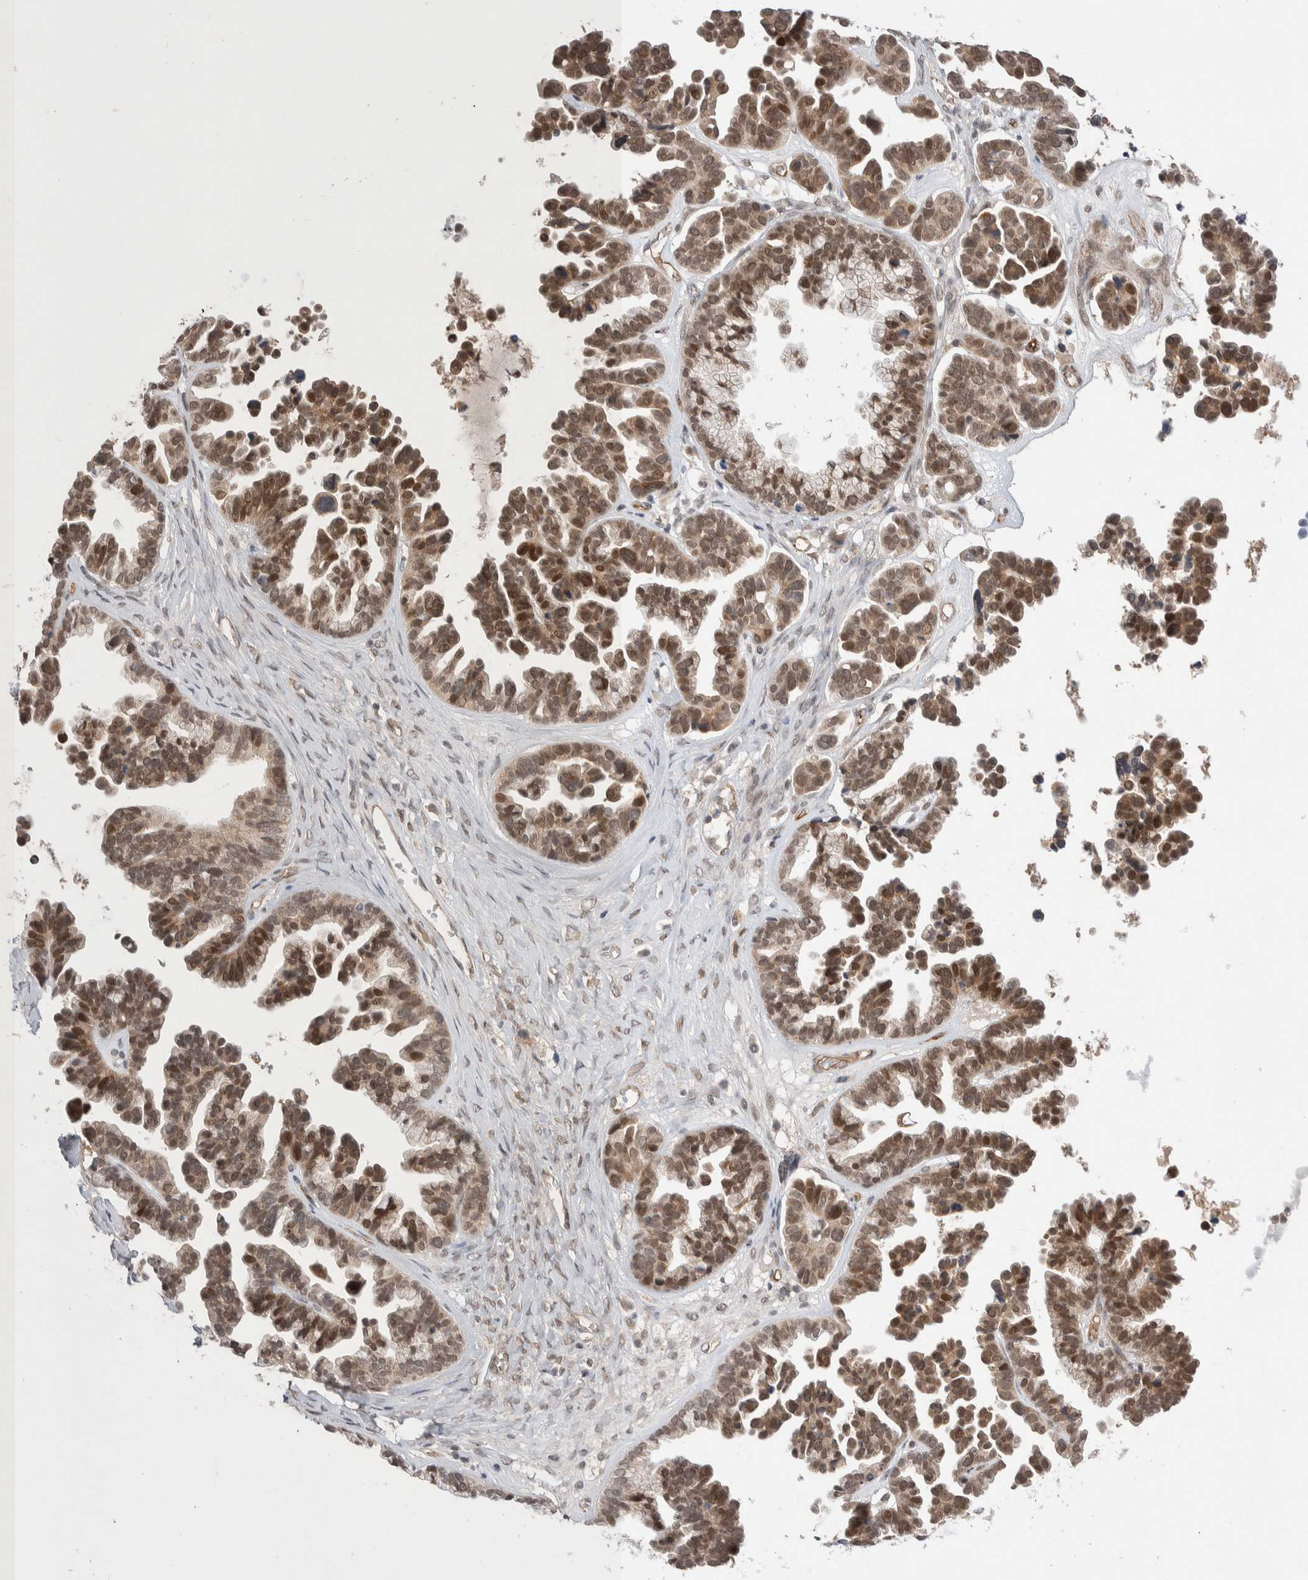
{"staining": {"intensity": "moderate", "quantity": ">75%", "location": "cytoplasmic/membranous,nuclear"}, "tissue": "ovarian cancer", "cell_type": "Tumor cells", "image_type": "cancer", "snomed": [{"axis": "morphology", "description": "Cystadenocarcinoma, serous, NOS"}, {"axis": "topography", "description": "Ovary"}], "caption": "Protein staining of ovarian cancer tissue displays moderate cytoplasmic/membranous and nuclear staining in about >75% of tumor cells.", "gene": "ZNF704", "patient": {"sex": "female", "age": 56}}